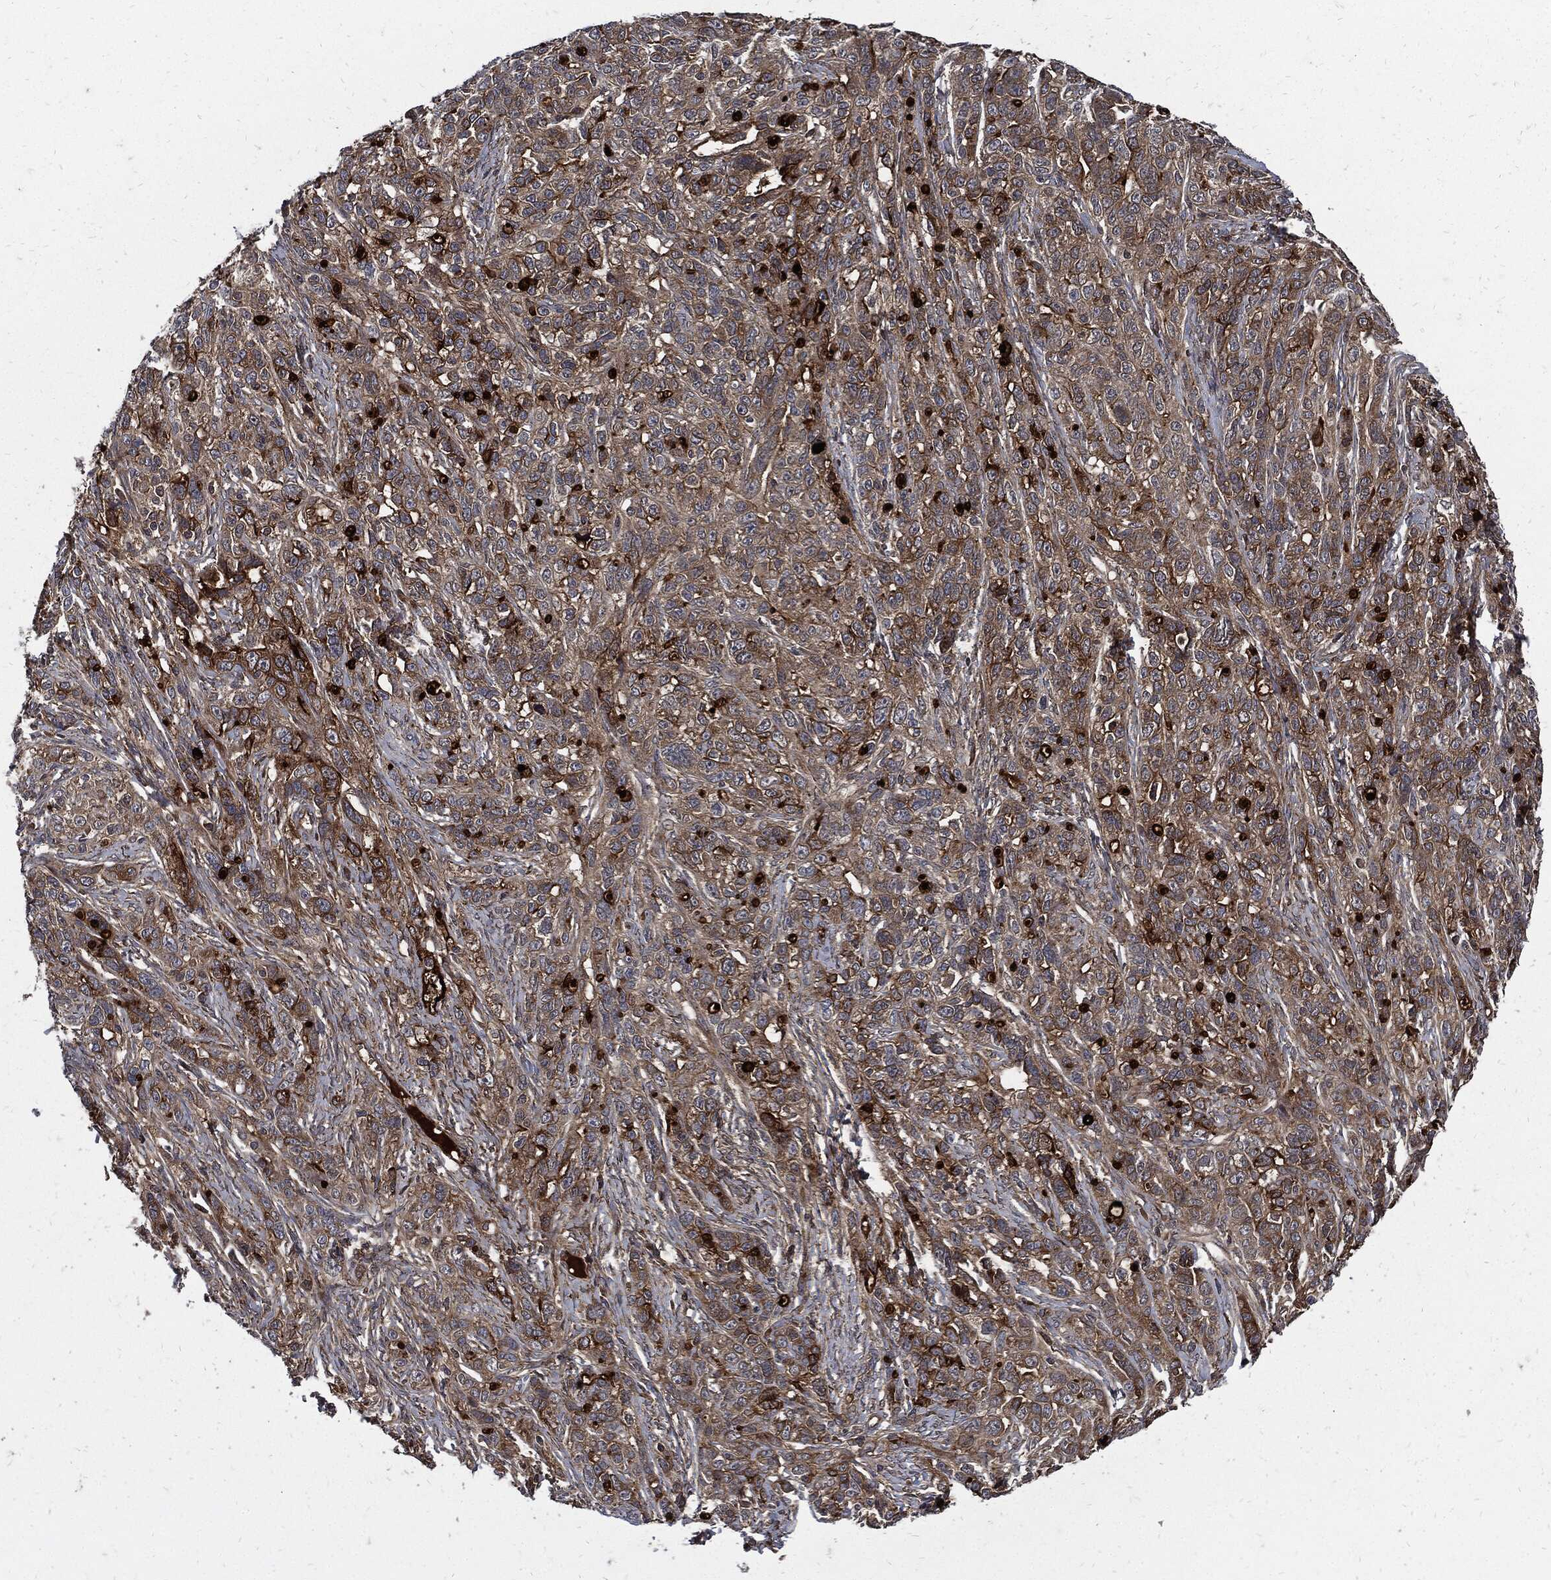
{"staining": {"intensity": "moderate", "quantity": "25%-75%", "location": "cytoplasmic/membranous"}, "tissue": "ovarian cancer", "cell_type": "Tumor cells", "image_type": "cancer", "snomed": [{"axis": "morphology", "description": "Cystadenocarcinoma, serous, NOS"}, {"axis": "topography", "description": "Ovary"}], "caption": "Immunohistochemistry (IHC) micrograph of ovarian cancer stained for a protein (brown), which exhibits medium levels of moderate cytoplasmic/membranous staining in about 25%-75% of tumor cells.", "gene": "CLU", "patient": {"sex": "female", "age": 71}}